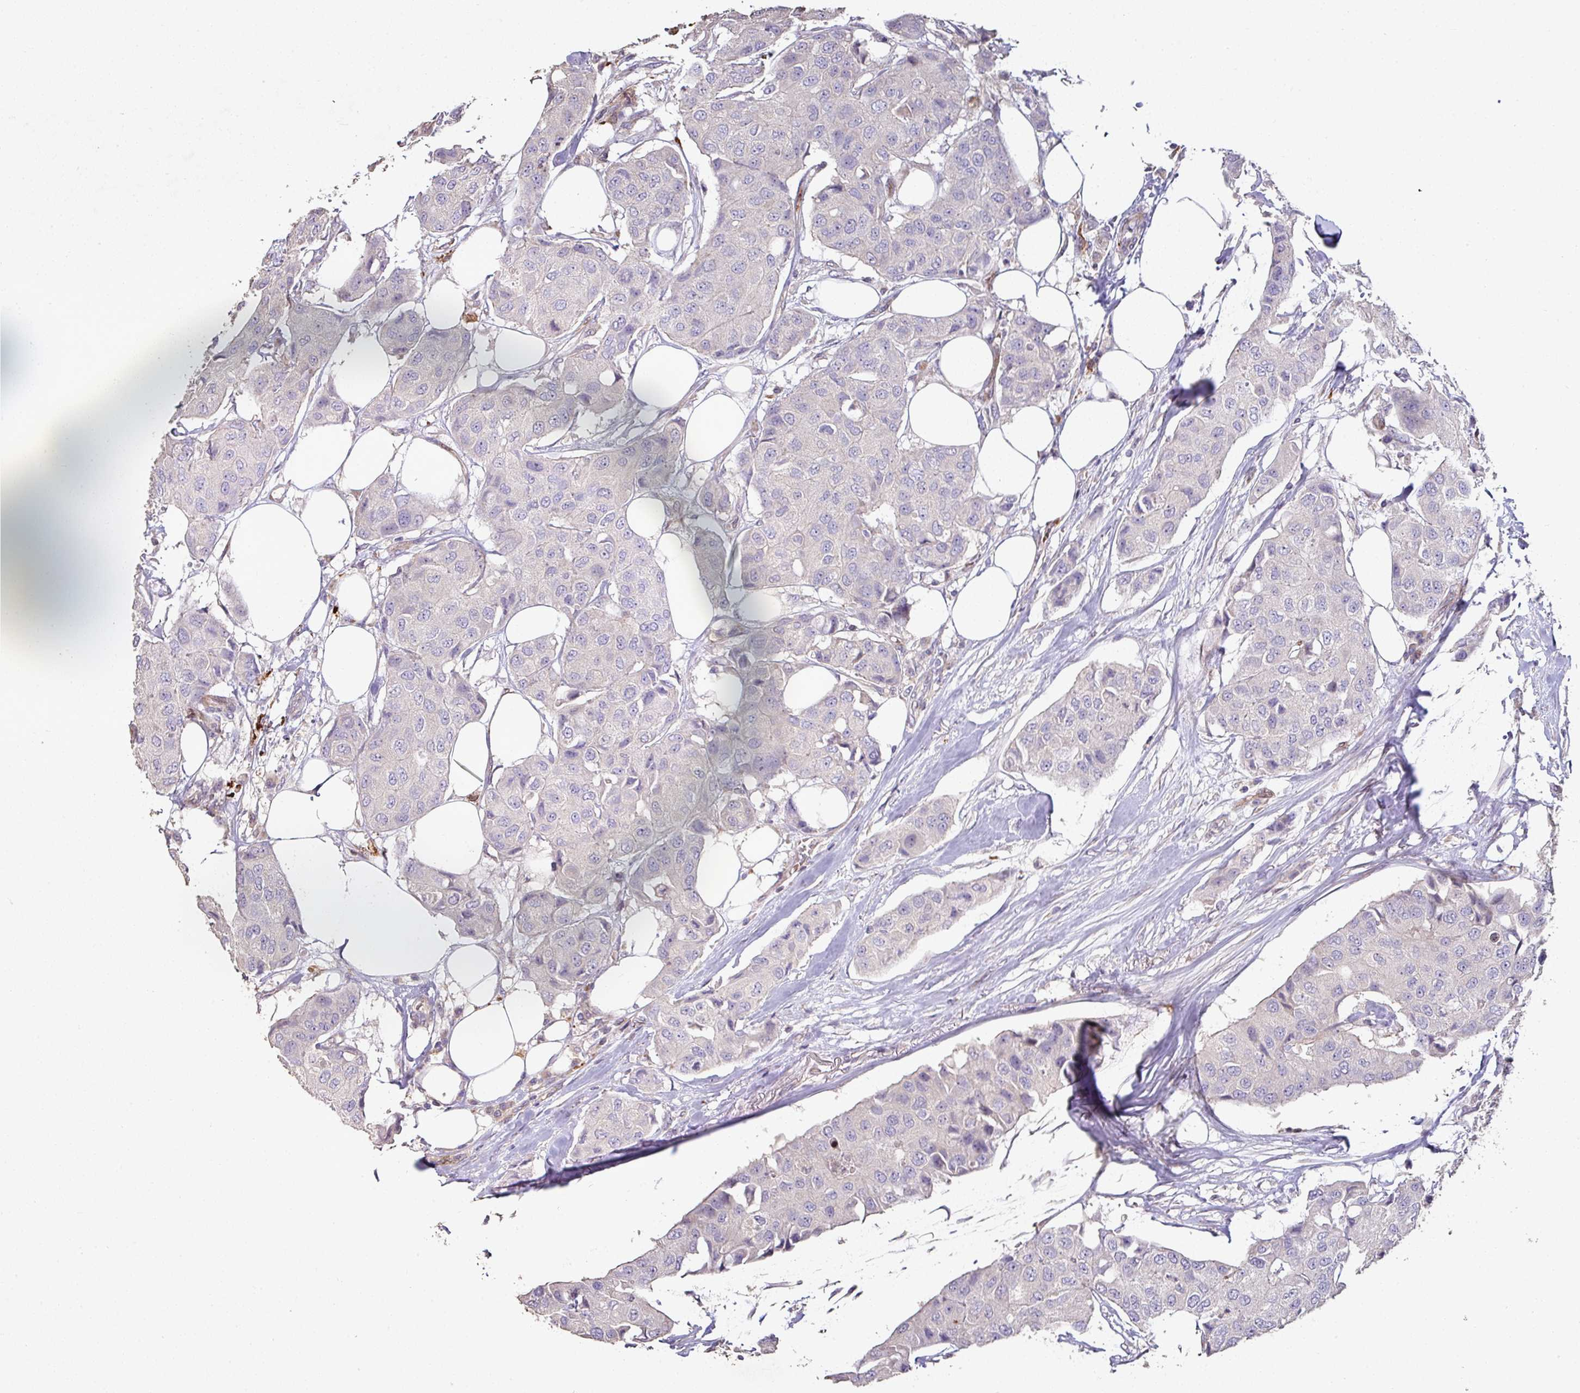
{"staining": {"intensity": "negative", "quantity": "none", "location": "none"}, "tissue": "breast cancer", "cell_type": "Tumor cells", "image_type": "cancer", "snomed": [{"axis": "morphology", "description": "Duct carcinoma"}, {"axis": "topography", "description": "Breast"}], "caption": "Immunohistochemistry (IHC) histopathology image of neoplastic tissue: human breast cancer (infiltrating ductal carcinoma) stained with DAB shows no significant protein positivity in tumor cells.", "gene": "RPL23A", "patient": {"sex": "female", "age": 80}}